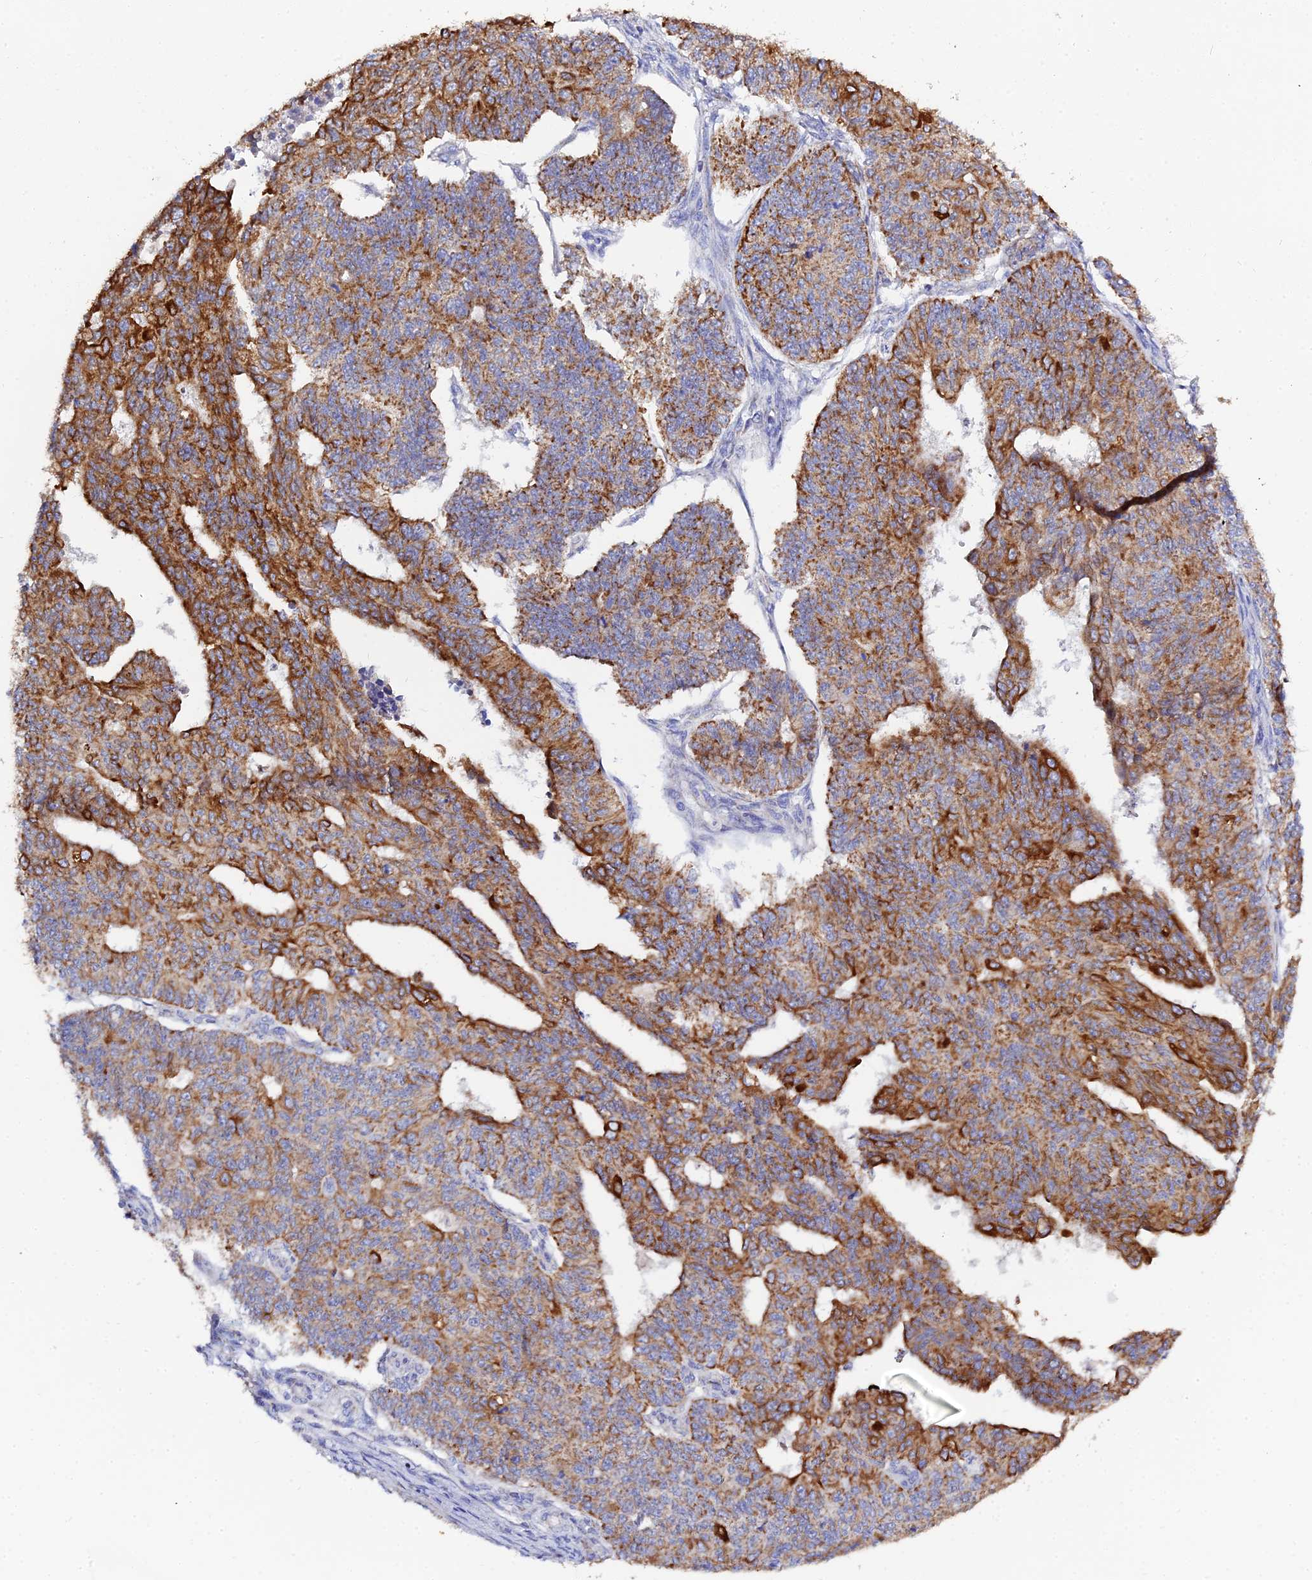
{"staining": {"intensity": "strong", "quantity": ">75%", "location": "cytoplasmic/membranous"}, "tissue": "endometrial cancer", "cell_type": "Tumor cells", "image_type": "cancer", "snomed": [{"axis": "morphology", "description": "Adenocarcinoma, NOS"}, {"axis": "topography", "description": "Endometrium"}], "caption": "There is high levels of strong cytoplasmic/membranous positivity in tumor cells of endometrial cancer (adenocarcinoma), as demonstrated by immunohistochemical staining (brown color).", "gene": "ZXDA", "patient": {"sex": "female", "age": 32}}